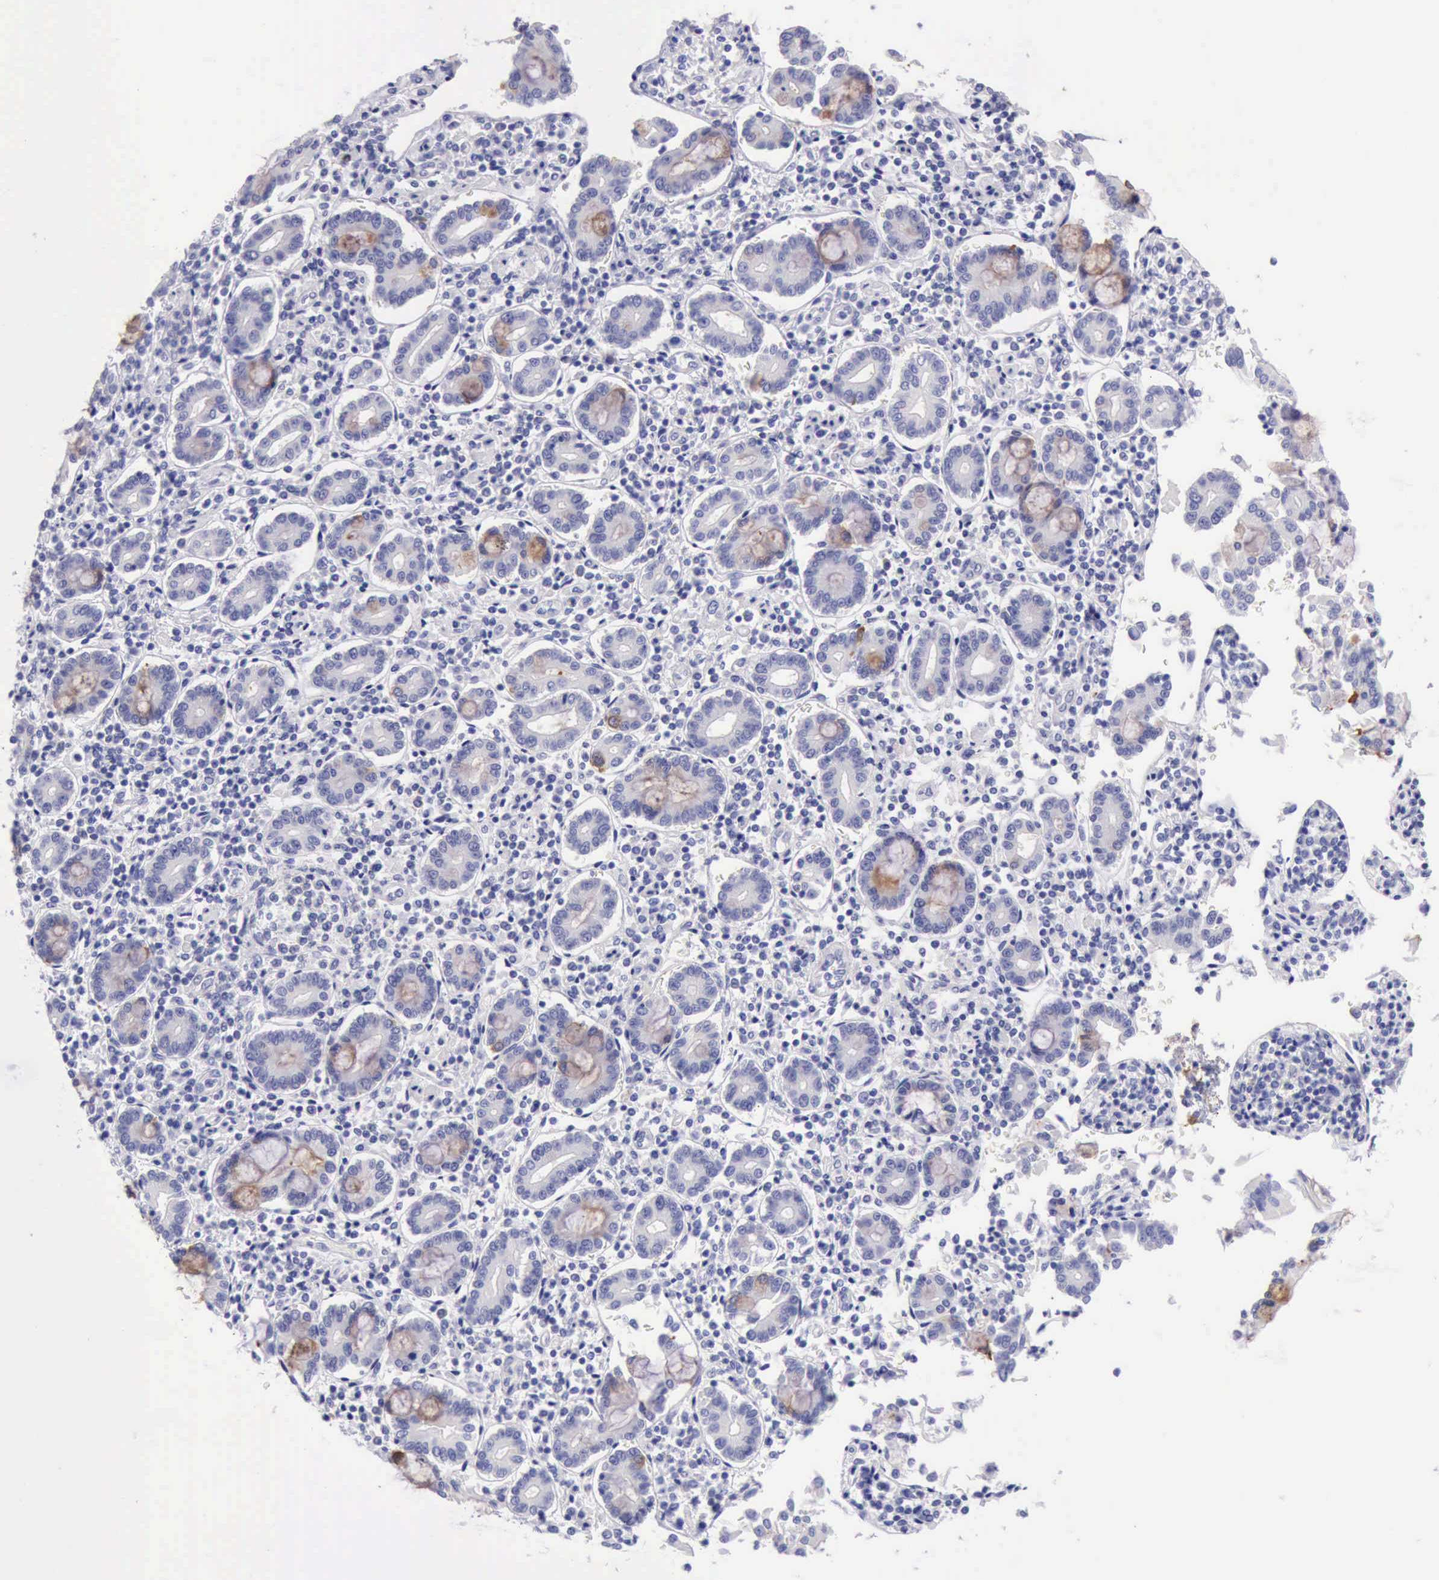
{"staining": {"intensity": "negative", "quantity": "none", "location": "none"}, "tissue": "pancreatic cancer", "cell_type": "Tumor cells", "image_type": "cancer", "snomed": [{"axis": "morphology", "description": "Adenocarcinoma, NOS"}, {"axis": "topography", "description": "Pancreas"}], "caption": "Micrograph shows no significant protein staining in tumor cells of pancreatic cancer (adenocarcinoma). (Stains: DAB immunohistochemistry (IHC) with hematoxylin counter stain, Microscopy: brightfield microscopy at high magnification).", "gene": "LRFN5", "patient": {"sex": "female", "age": 57}}